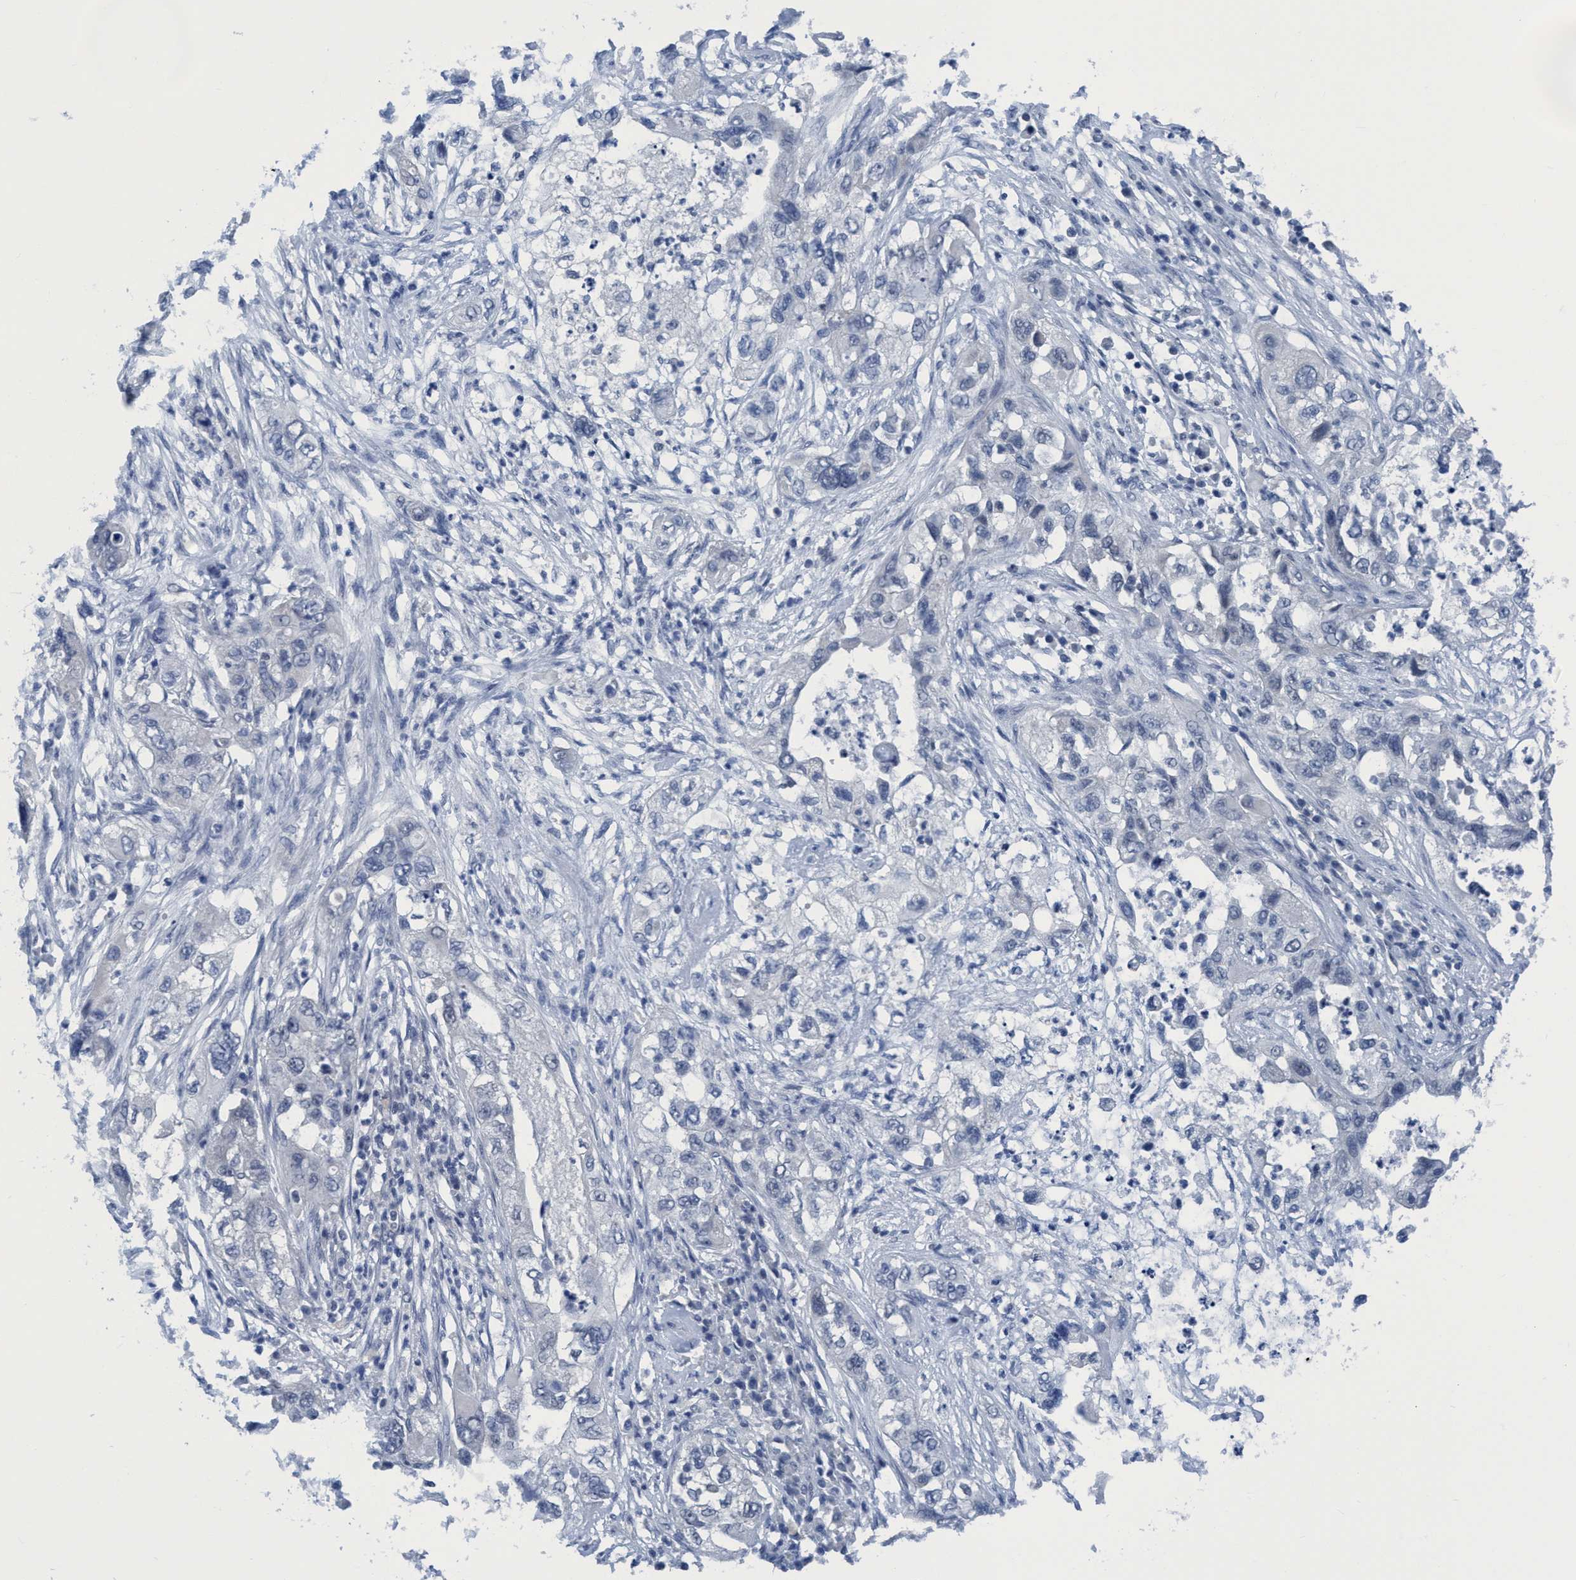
{"staining": {"intensity": "negative", "quantity": "none", "location": "none"}, "tissue": "pancreatic cancer", "cell_type": "Tumor cells", "image_type": "cancer", "snomed": [{"axis": "morphology", "description": "Adenocarcinoma, NOS"}, {"axis": "topography", "description": "Pancreas"}], "caption": "Human pancreatic cancer (adenocarcinoma) stained for a protein using immunohistochemistry (IHC) shows no expression in tumor cells.", "gene": "DNAI1", "patient": {"sex": "female", "age": 78}}